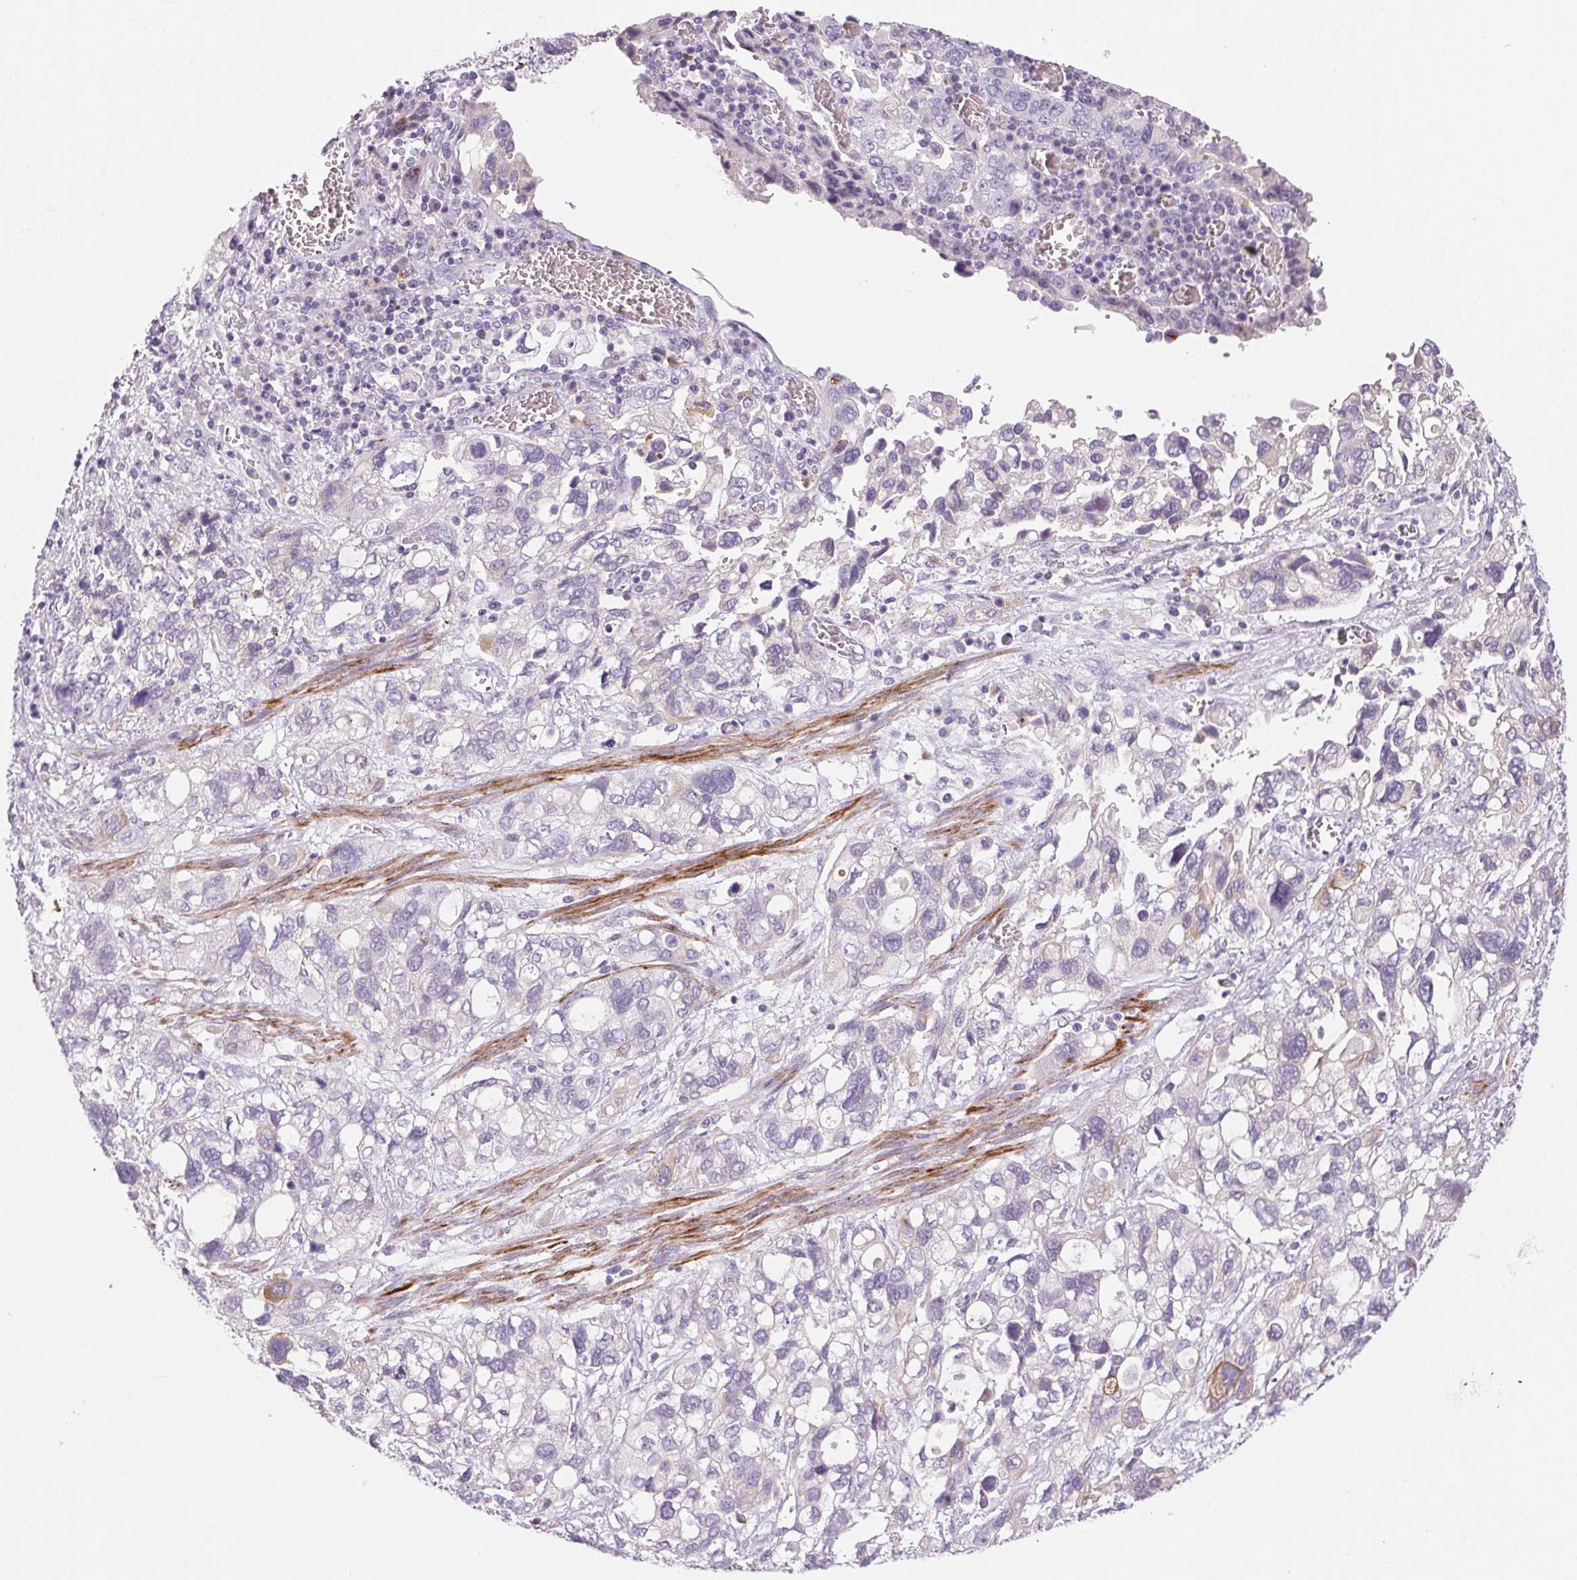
{"staining": {"intensity": "negative", "quantity": "none", "location": "none"}, "tissue": "stomach cancer", "cell_type": "Tumor cells", "image_type": "cancer", "snomed": [{"axis": "morphology", "description": "Adenocarcinoma, NOS"}, {"axis": "topography", "description": "Stomach, upper"}], "caption": "This is an IHC histopathology image of stomach cancer. There is no expression in tumor cells.", "gene": "ECPAS", "patient": {"sex": "female", "age": 81}}